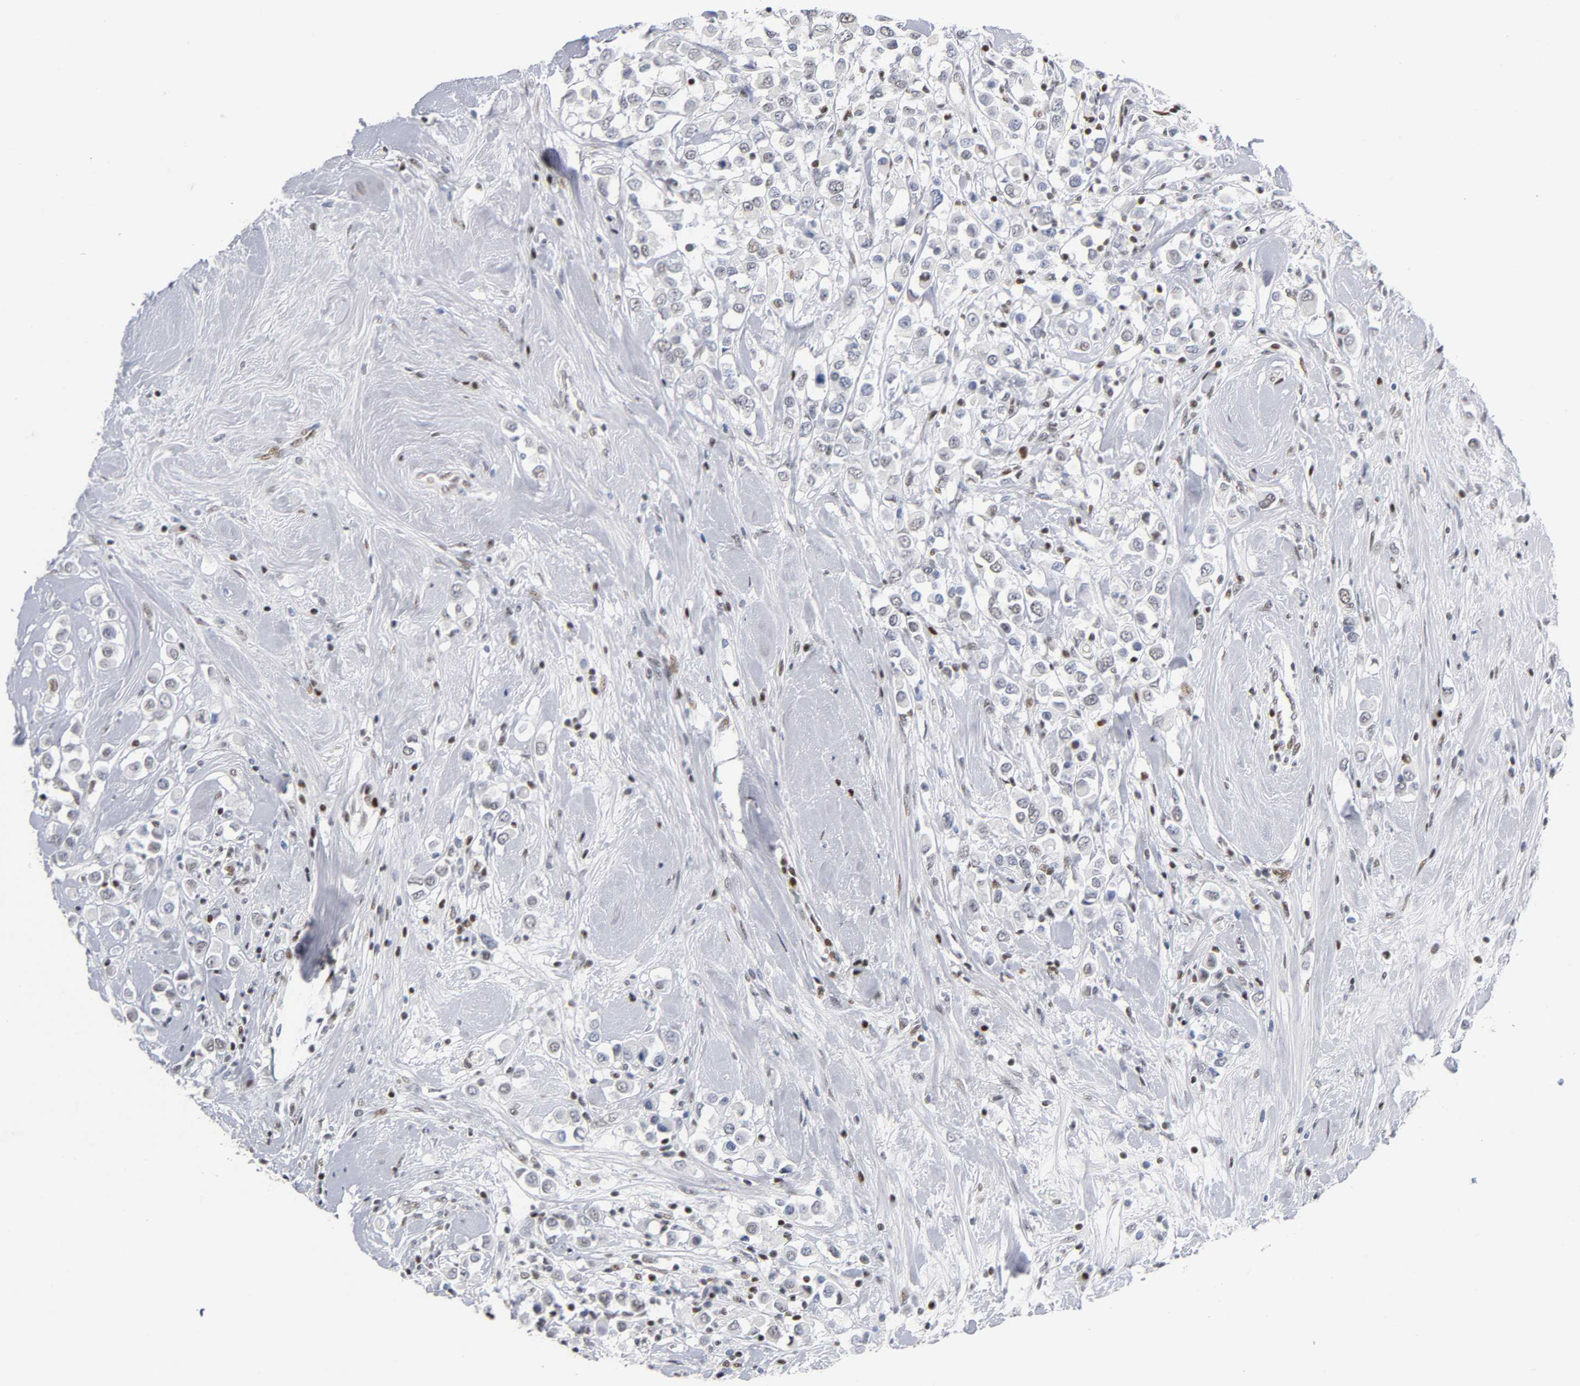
{"staining": {"intensity": "weak", "quantity": "<25%", "location": "nuclear"}, "tissue": "breast cancer", "cell_type": "Tumor cells", "image_type": "cancer", "snomed": [{"axis": "morphology", "description": "Duct carcinoma"}, {"axis": "topography", "description": "Breast"}], "caption": "The micrograph shows no significant positivity in tumor cells of breast invasive ductal carcinoma.", "gene": "SP3", "patient": {"sex": "female", "age": 61}}